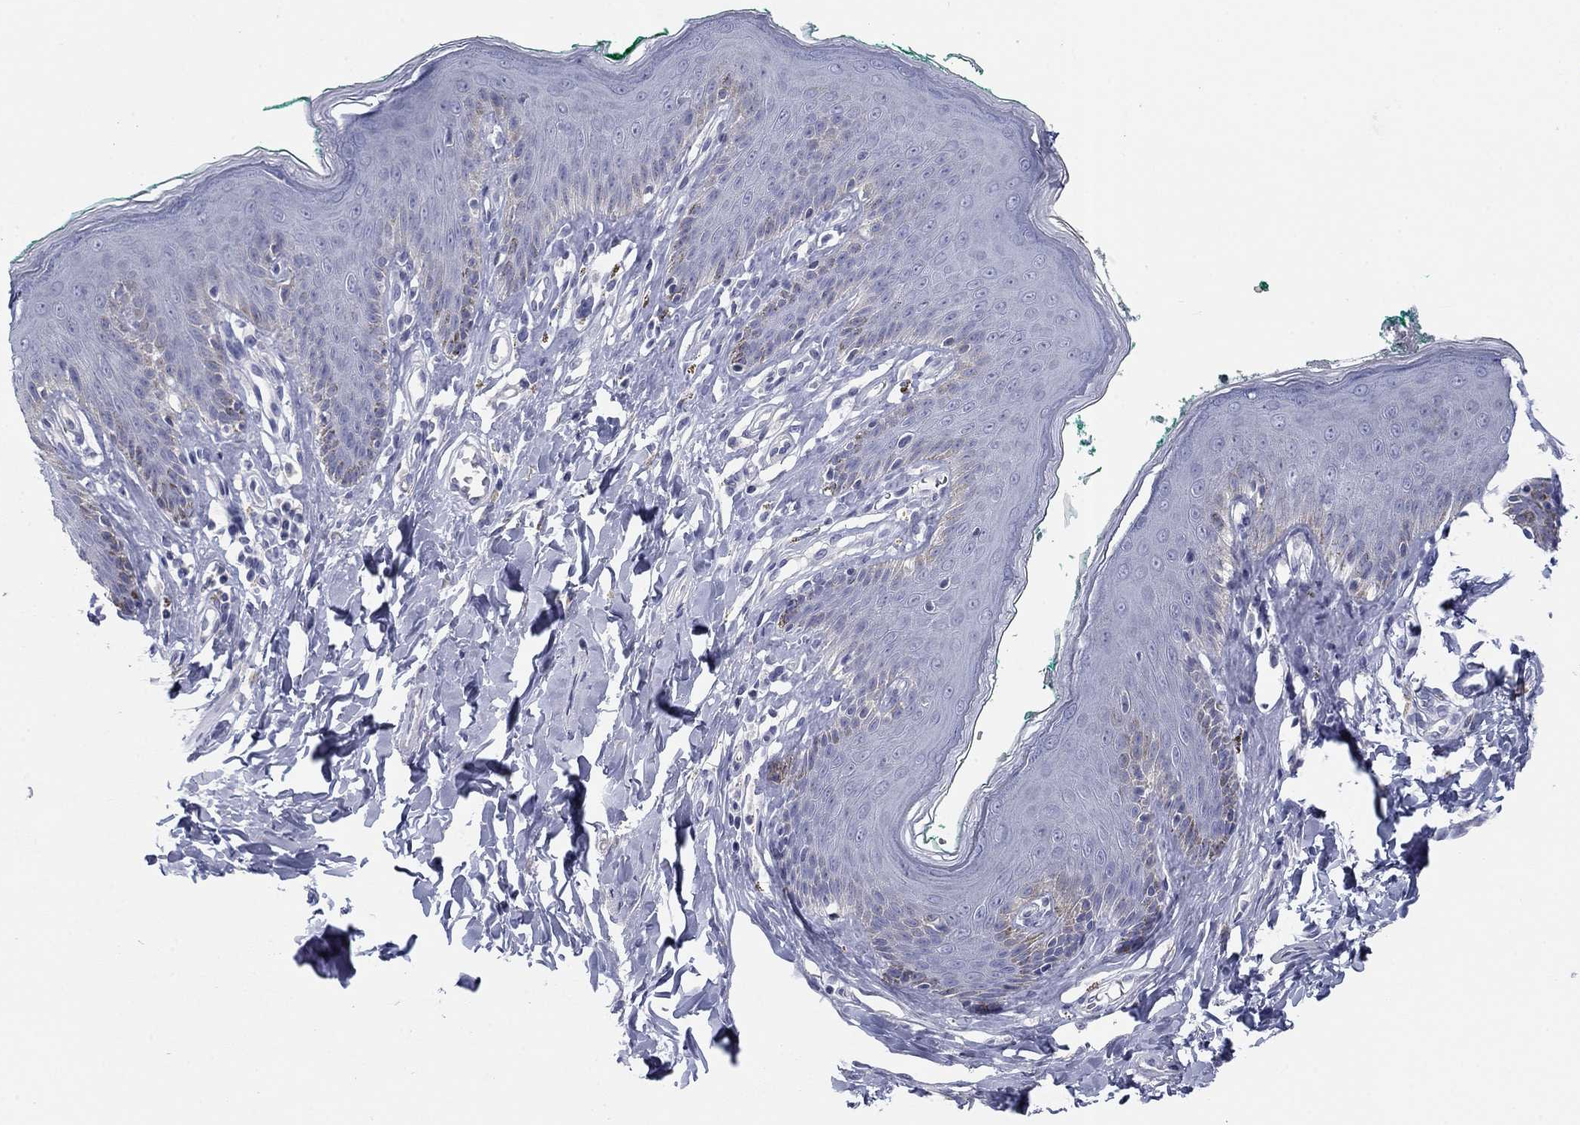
{"staining": {"intensity": "negative", "quantity": "none", "location": "none"}, "tissue": "skin", "cell_type": "Epidermal cells", "image_type": "normal", "snomed": [{"axis": "morphology", "description": "Normal tissue, NOS"}, {"axis": "topography", "description": "Vulva"}], "caption": "DAB (3,3'-diaminobenzidine) immunohistochemical staining of unremarkable skin reveals no significant expression in epidermal cells.", "gene": "CALB1", "patient": {"sex": "female", "age": 66}}